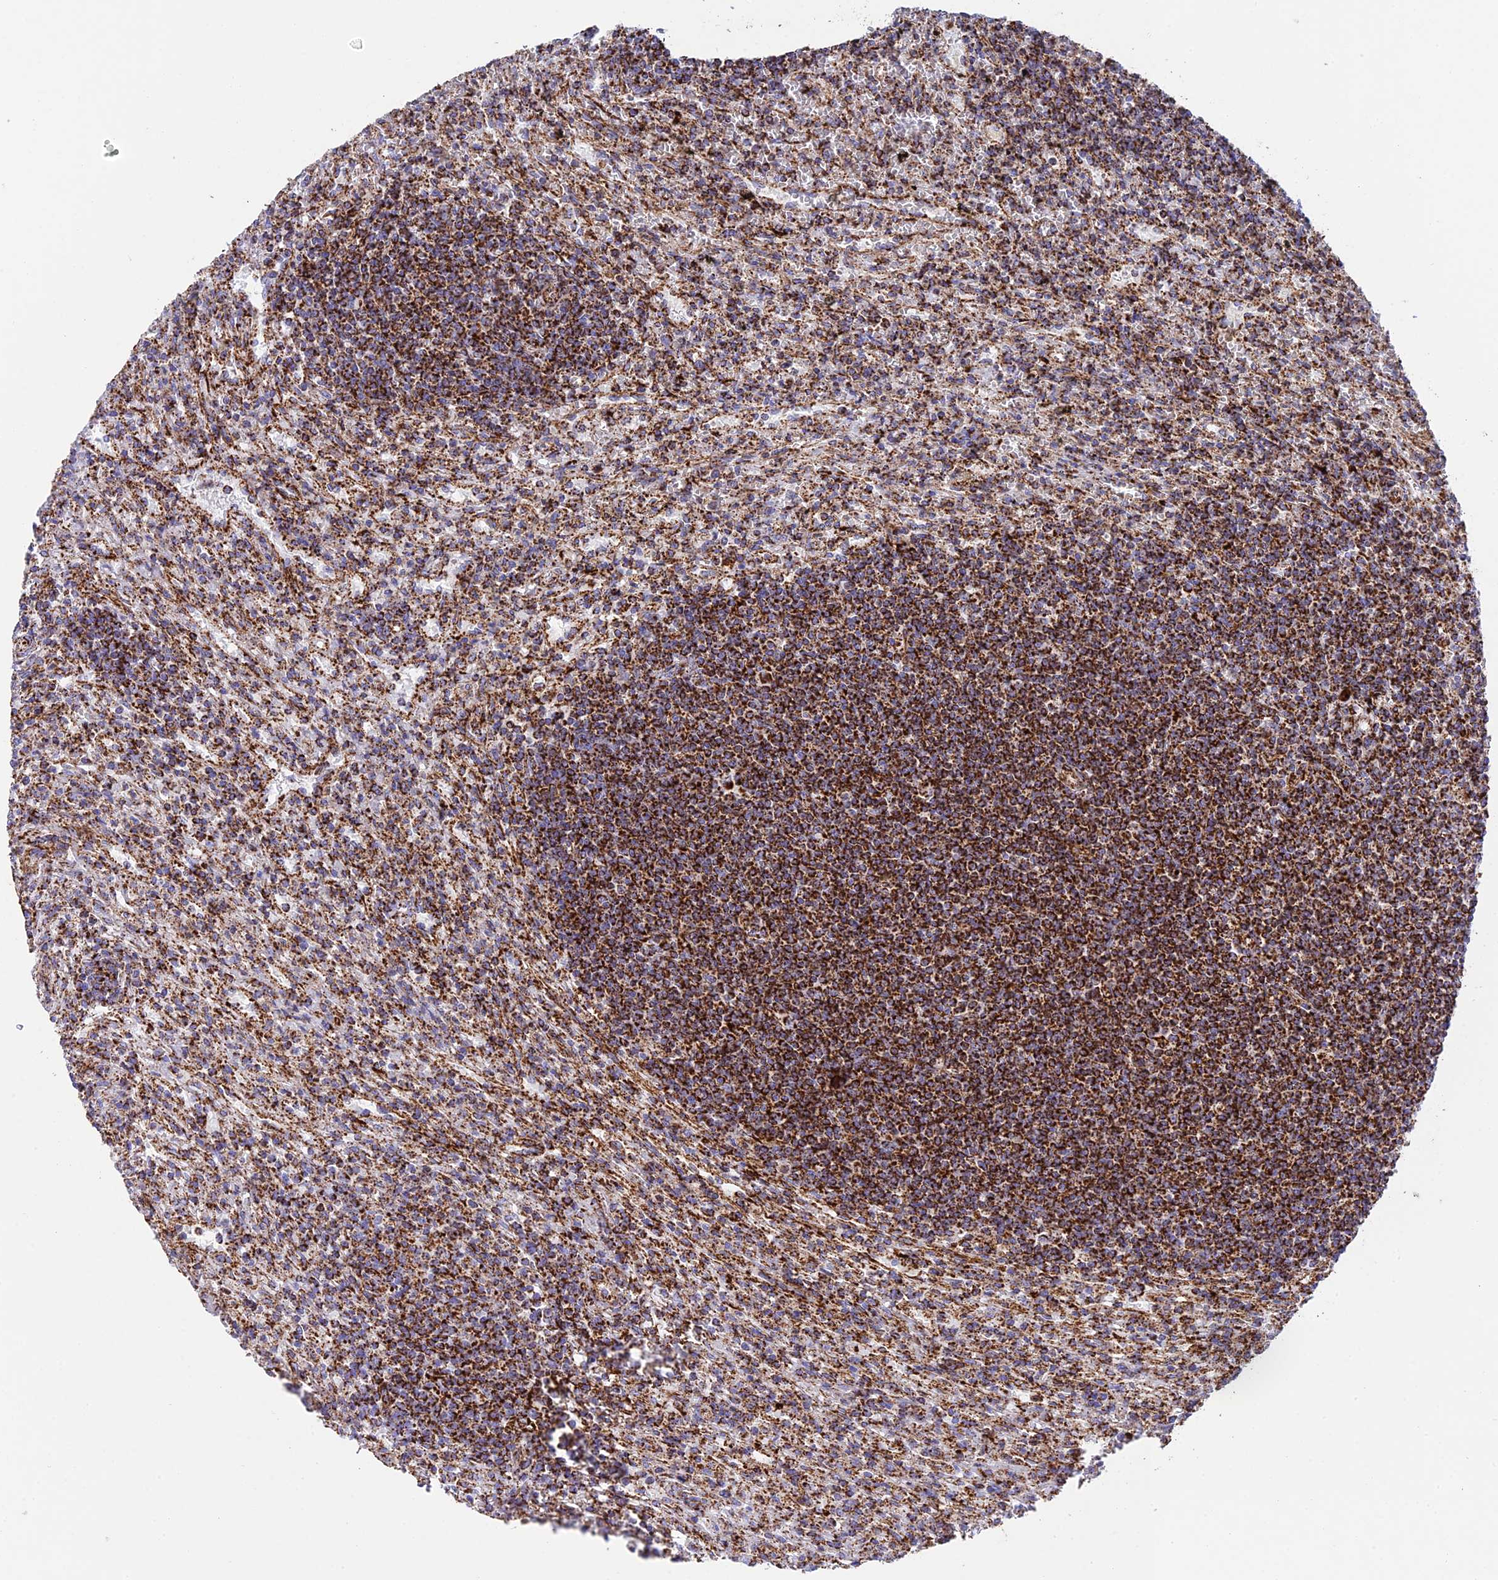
{"staining": {"intensity": "strong", "quantity": "25%-75%", "location": "cytoplasmic/membranous"}, "tissue": "lymphoma", "cell_type": "Tumor cells", "image_type": "cancer", "snomed": [{"axis": "morphology", "description": "Malignant lymphoma, non-Hodgkin's type, Low grade"}, {"axis": "topography", "description": "Spleen"}], "caption": "An immunohistochemistry micrograph of neoplastic tissue is shown. Protein staining in brown labels strong cytoplasmic/membranous positivity in low-grade malignant lymphoma, non-Hodgkin's type within tumor cells.", "gene": "CHCHD3", "patient": {"sex": "male", "age": 76}}